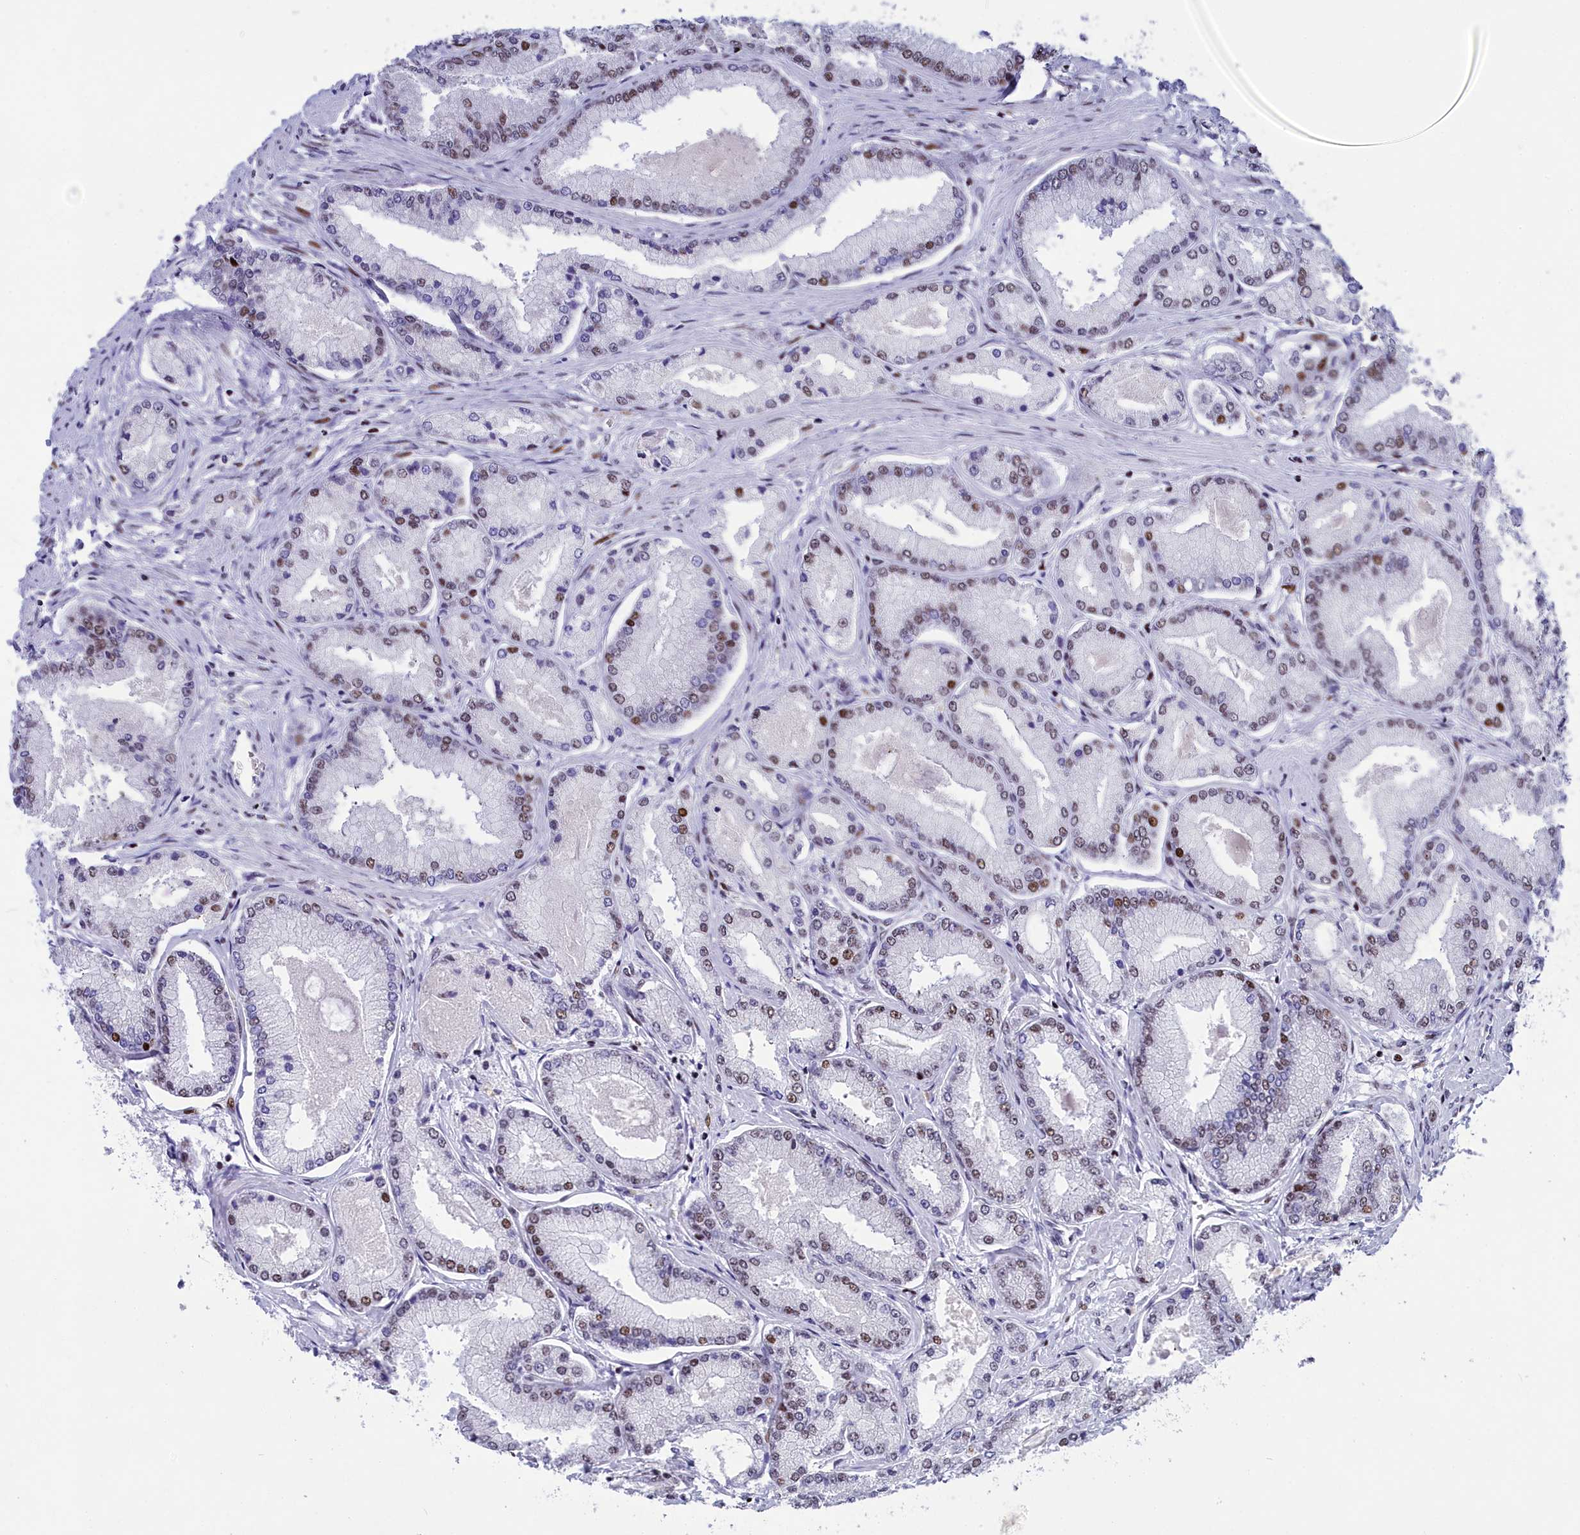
{"staining": {"intensity": "weak", "quantity": "25%-75%", "location": "nuclear"}, "tissue": "prostate cancer", "cell_type": "Tumor cells", "image_type": "cancer", "snomed": [{"axis": "morphology", "description": "Adenocarcinoma, Low grade"}, {"axis": "topography", "description": "Prostate"}], "caption": "Immunohistochemistry staining of prostate cancer (adenocarcinoma (low-grade)), which shows low levels of weak nuclear expression in approximately 25%-75% of tumor cells indicating weak nuclear protein positivity. The staining was performed using DAB (3,3'-diaminobenzidine) (brown) for protein detection and nuclei were counterstained in hematoxylin (blue).", "gene": "NSA2", "patient": {"sex": "male", "age": 74}}